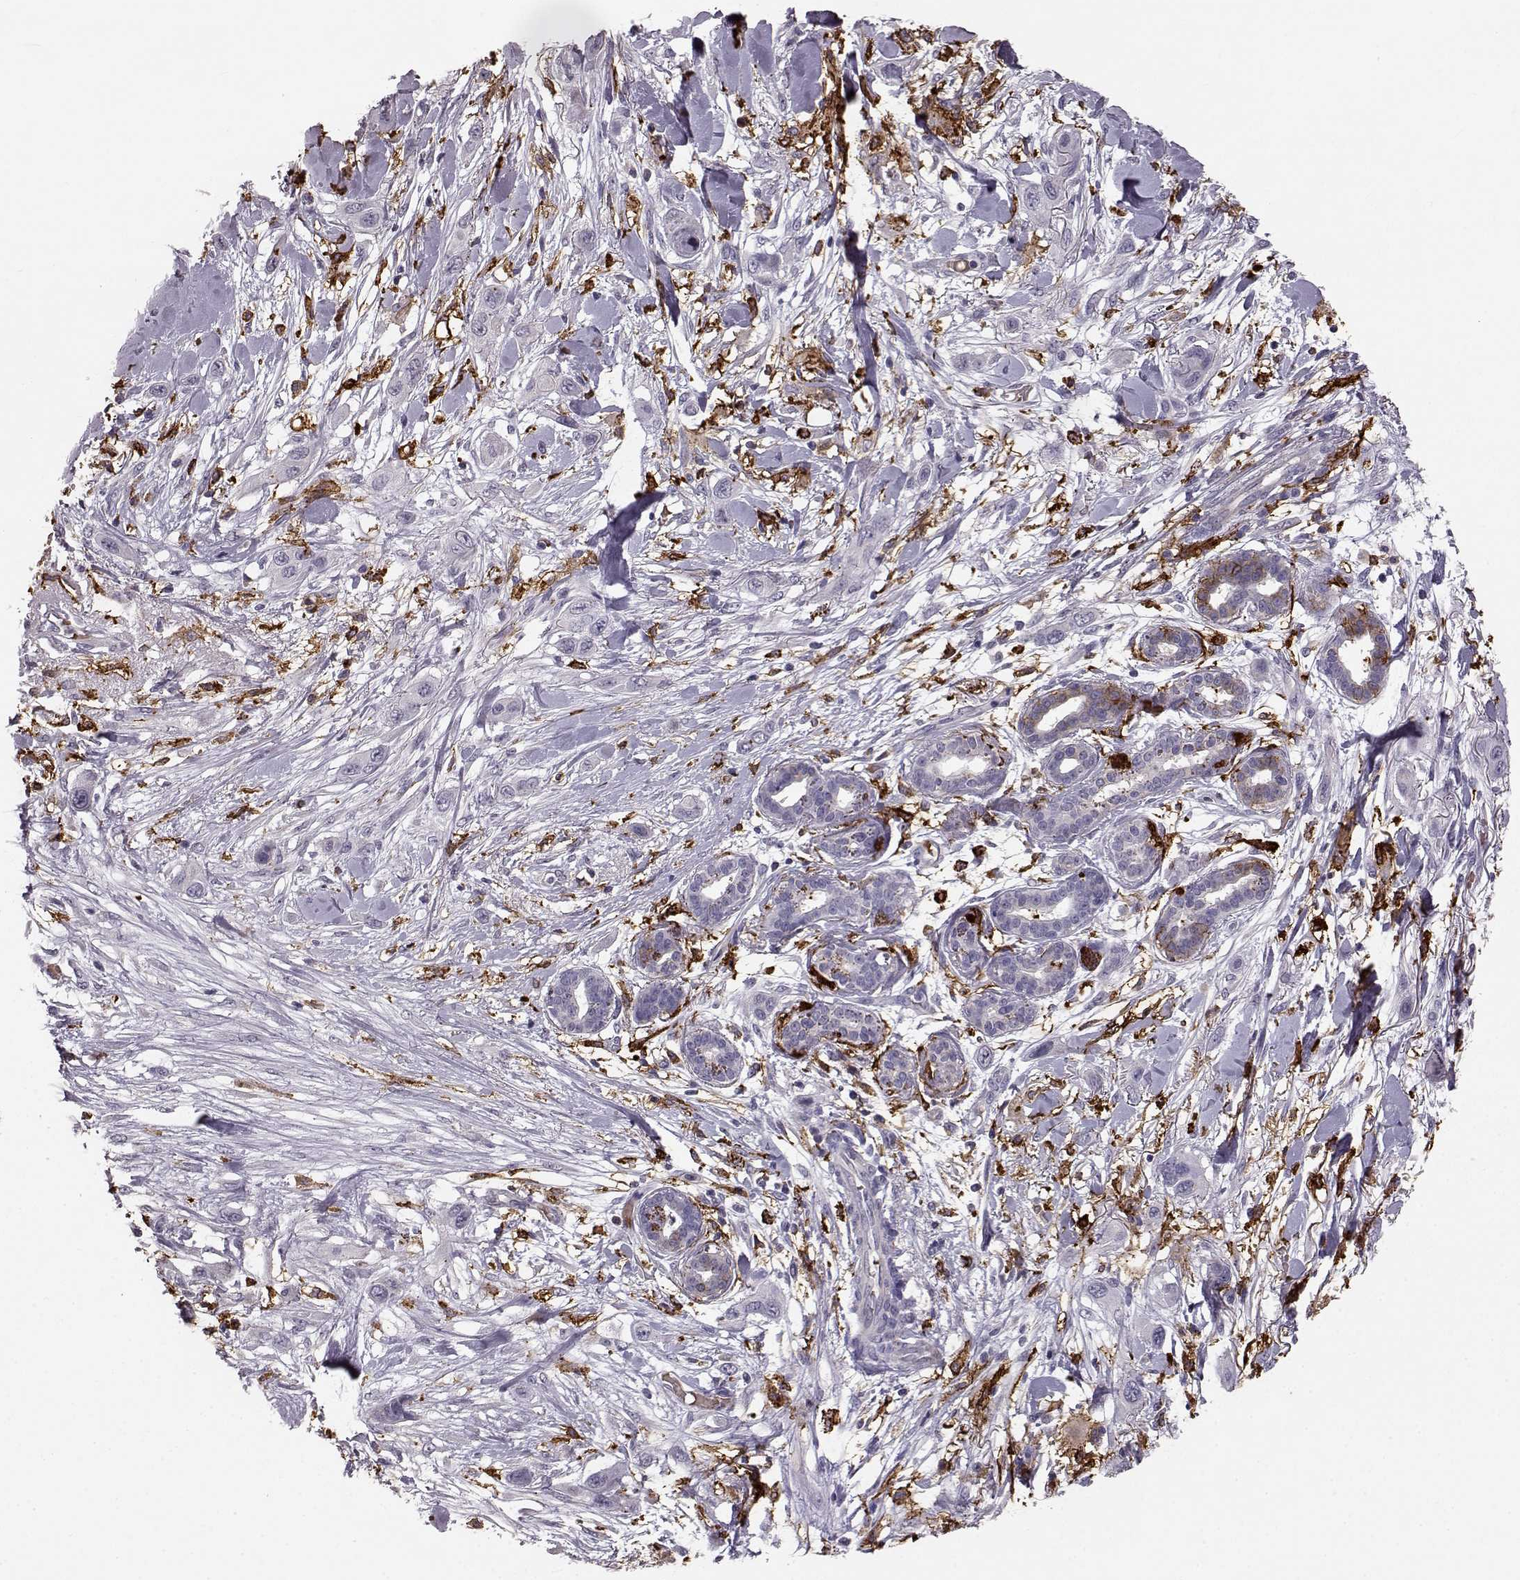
{"staining": {"intensity": "negative", "quantity": "none", "location": "none"}, "tissue": "skin cancer", "cell_type": "Tumor cells", "image_type": "cancer", "snomed": [{"axis": "morphology", "description": "Squamous cell carcinoma, NOS"}, {"axis": "topography", "description": "Skin"}], "caption": "This histopathology image is of skin squamous cell carcinoma stained with IHC to label a protein in brown with the nuclei are counter-stained blue. There is no positivity in tumor cells.", "gene": "CCNF", "patient": {"sex": "male", "age": 79}}